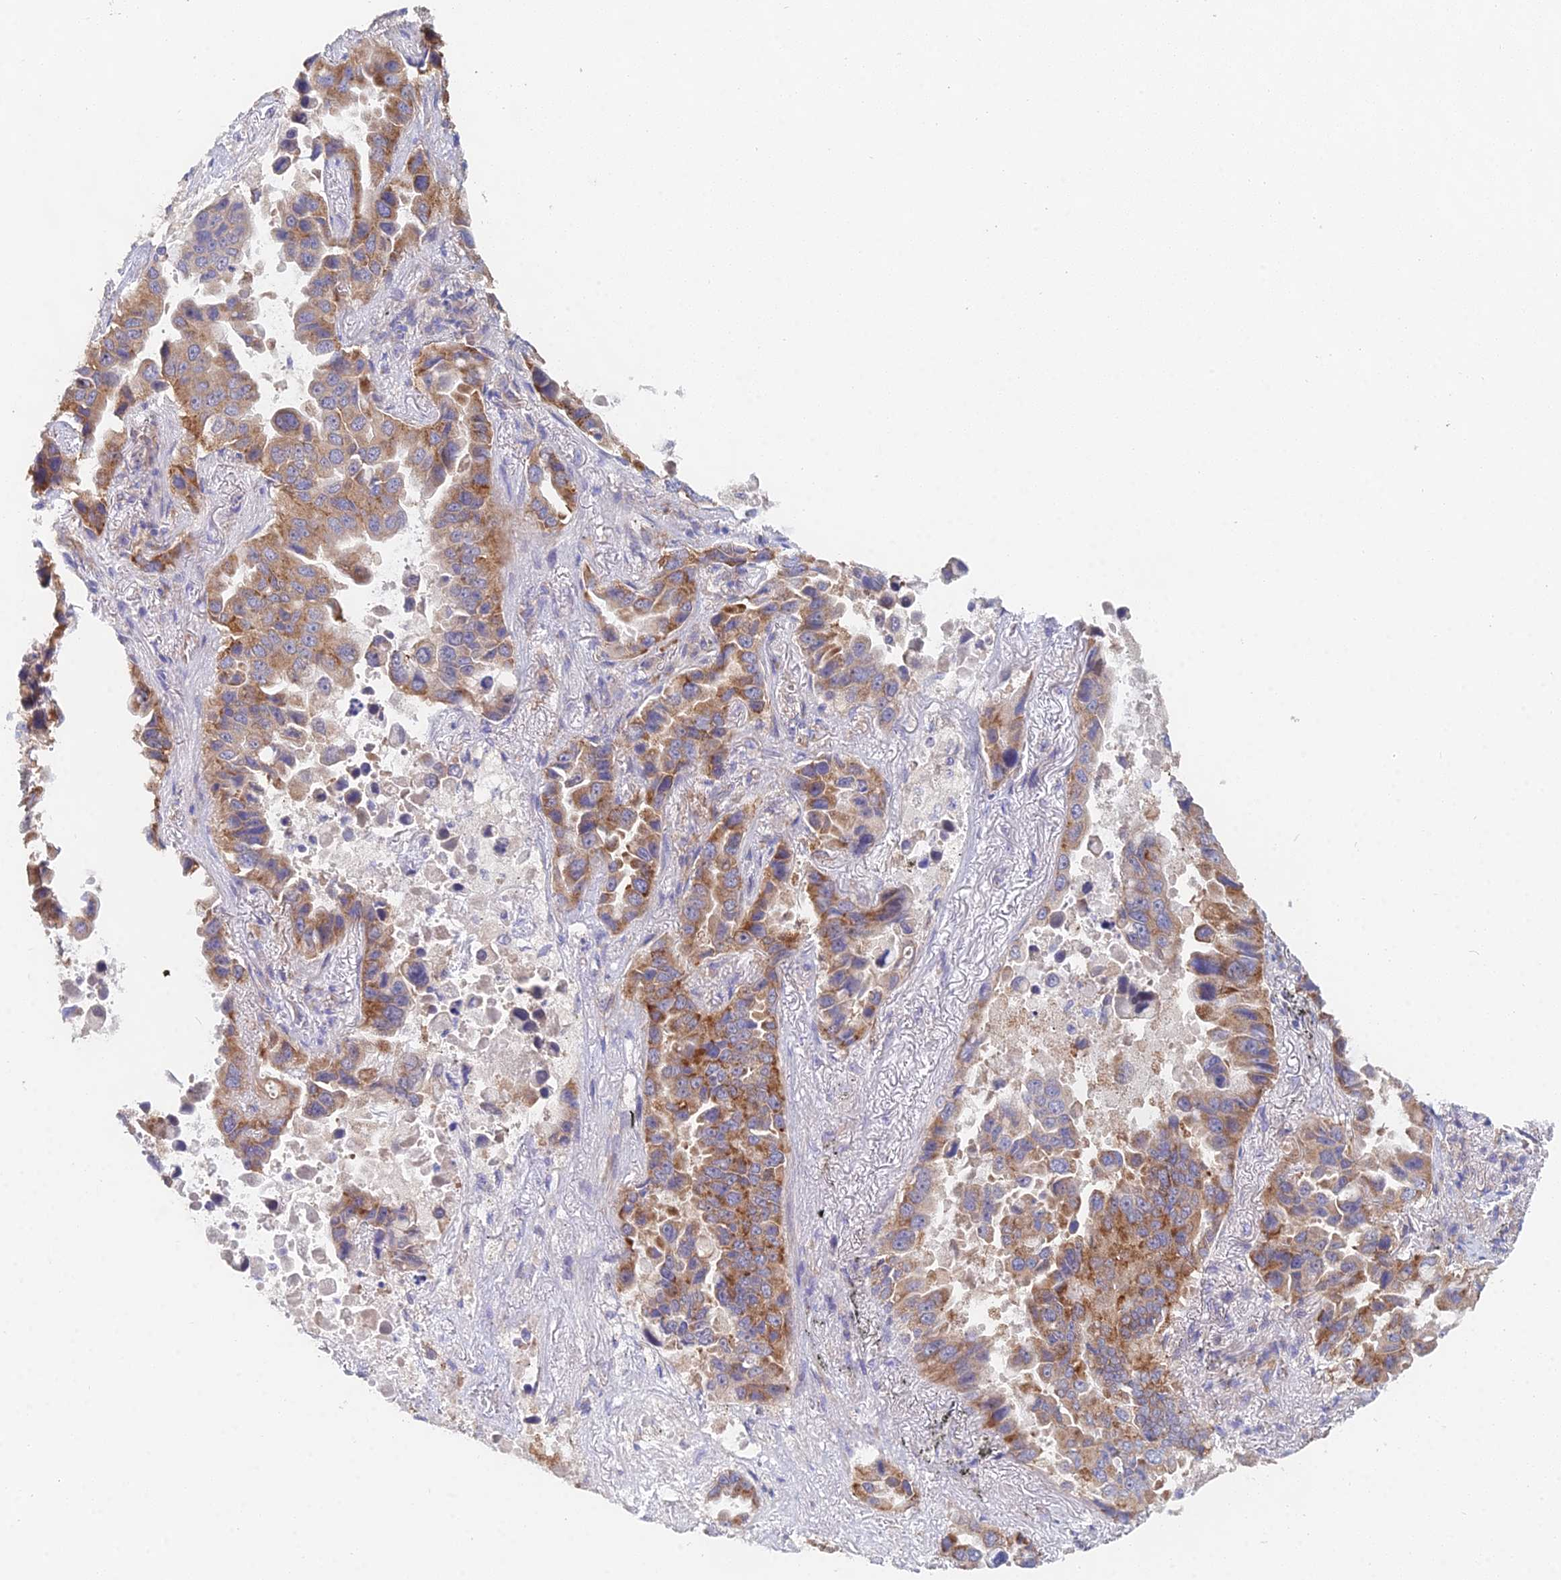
{"staining": {"intensity": "moderate", "quantity": ">75%", "location": "cytoplasmic/membranous"}, "tissue": "lung cancer", "cell_type": "Tumor cells", "image_type": "cancer", "snomed": [{"axis": "morphology", "description": "Adenocarcinoma, NOS"}, {"axis": "topography", "description": "Lung"}], "caption": "This photomicrograph exhibits IHC staining of human adenocarcinoma (lung), with medium moderate cytoplasmic/membranous expression in approximately >75% of tumor cells.", "gene": "ELOF1", "patient": {"sex": "male", "age": 64}}